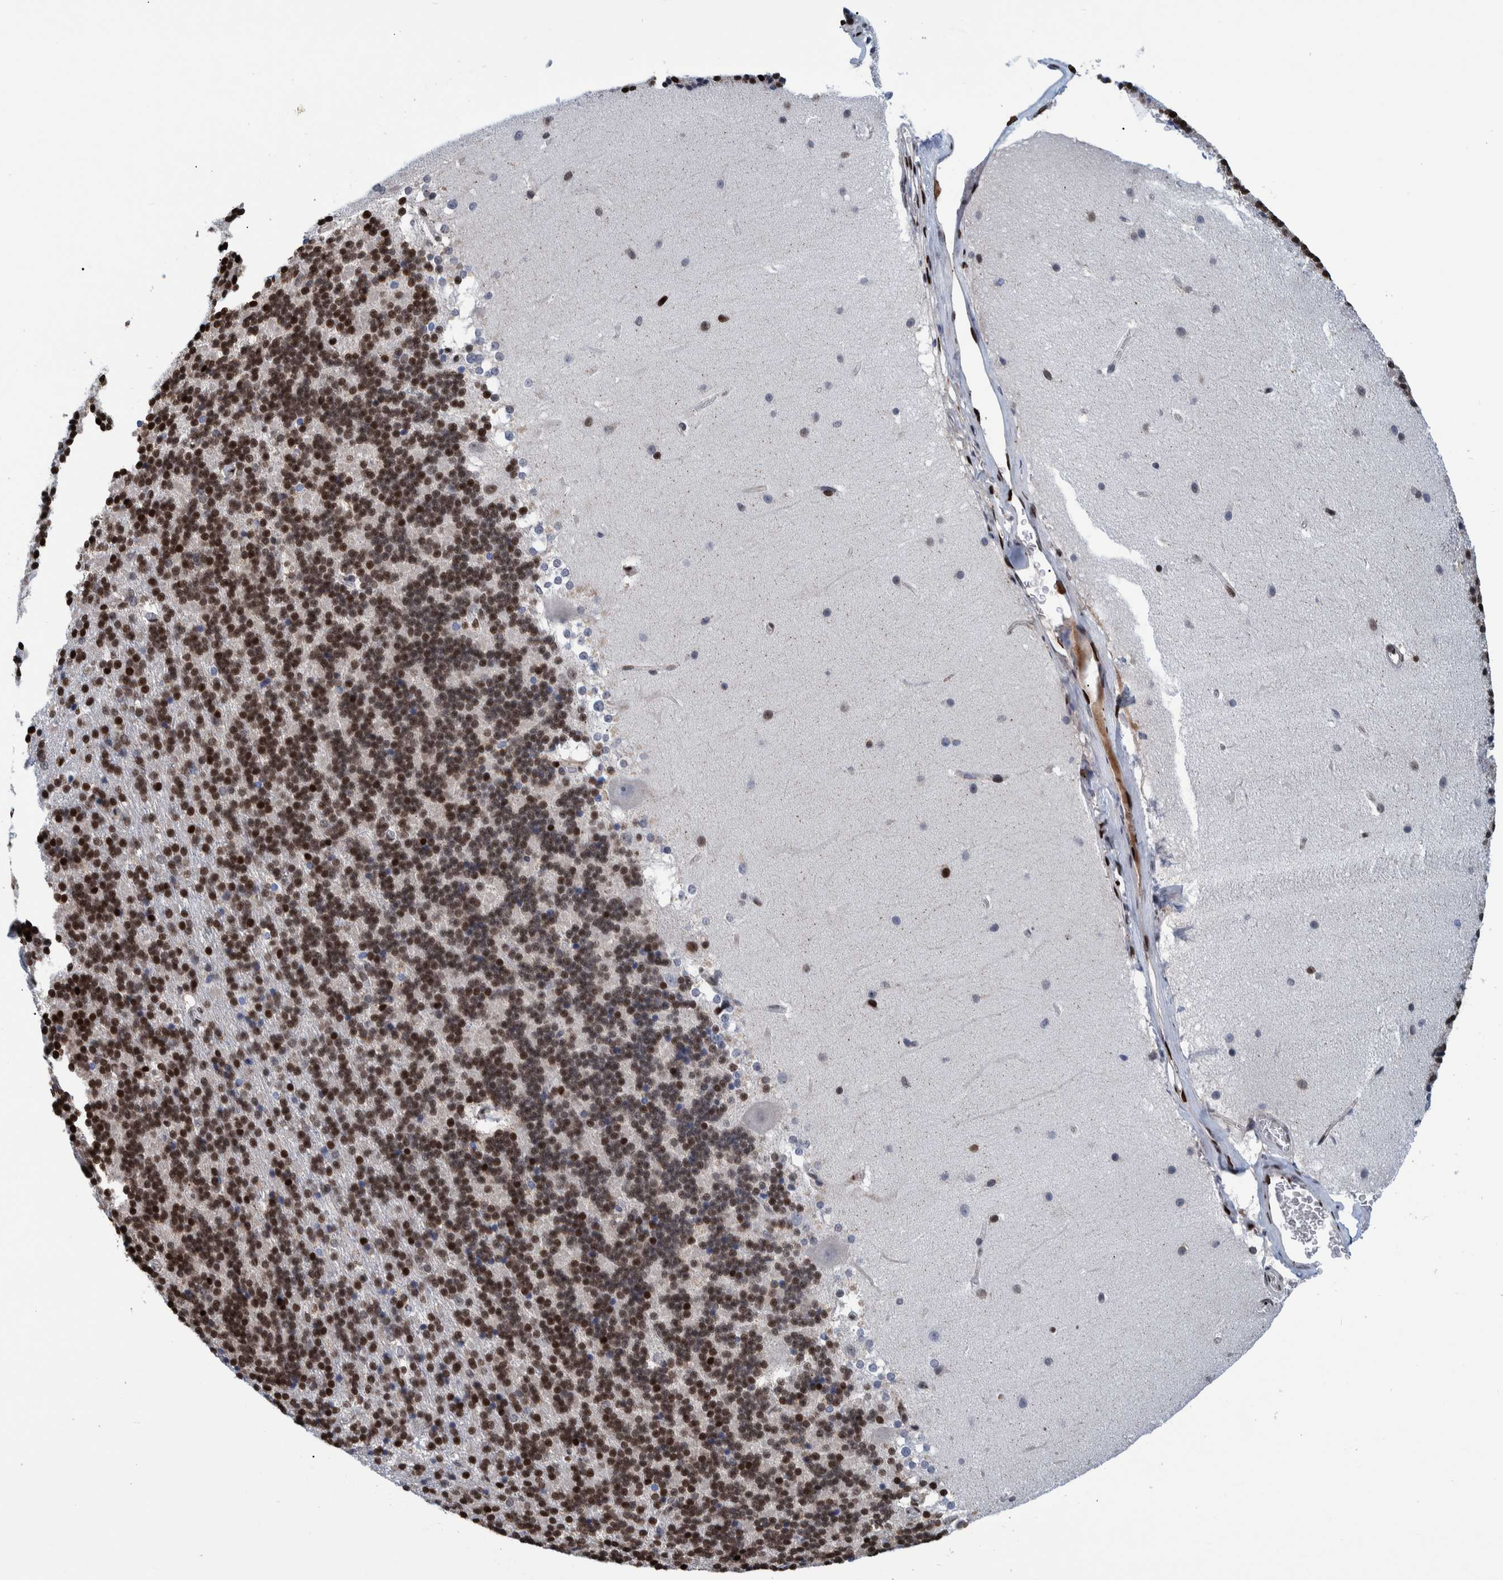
{"staining": {"intensity": "strong", "quantity": ">75%", "location": "nuclear"}, "tissue": "cerebellum", "cell_type": "Cells in granular layer", "image_type": "normal", "snomed": [{"axis": "morphology", "description": "Normal tissue, NOS"}, {"axis": "topography", "description": "Cerebellum"}], "caption": "IHC photomicrograph of unremarkable cerebellum stained for a protein (brown), which reveals high levels of strong nuclear expression in approximately >75% of cells in granular layer.", "gene": "HEATR9", "patient": {"sex": "female", "age": 19}}